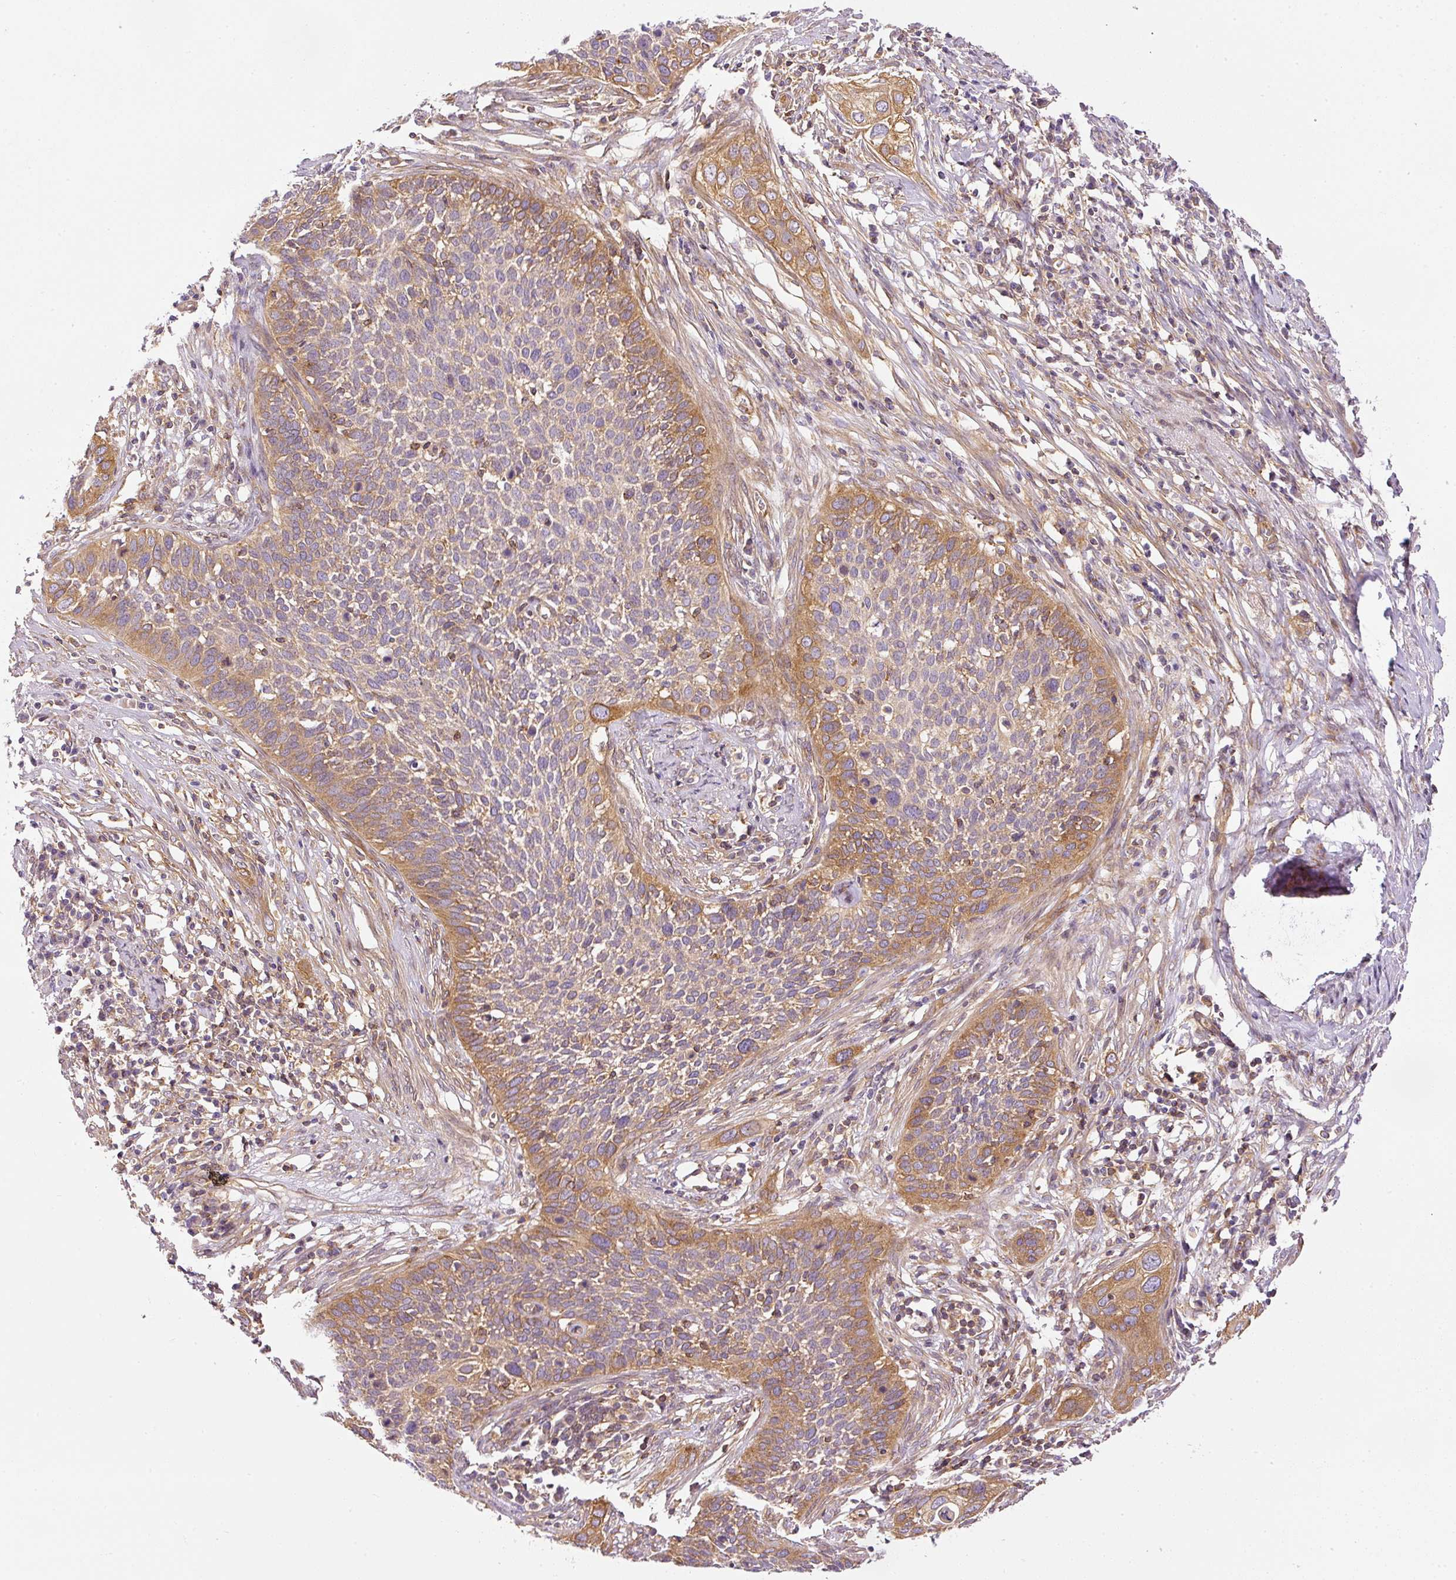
{"staining": {"intensity": "moderate", "quantity": "25%-75%", "location": "cytoplasmic/membranous"}, "tissue": "cervical cancer", "cell_type": "Tumor cells", "image_type": "cancer", "snomed": [{"axis": "morphology", "description": "Squamous cell carcinoma, NOS"}, {"axis": "topography", "description": "Cervix"}], "caption": "Approximately 25%-75% of tumor cells in human cervical cancer display moderate cytoplasmic/membranous protein expression as visualized by brown immunohistochemical staining.", "gene": "TBC1D2B", "patient": {"sex": "female", "age": 34}}